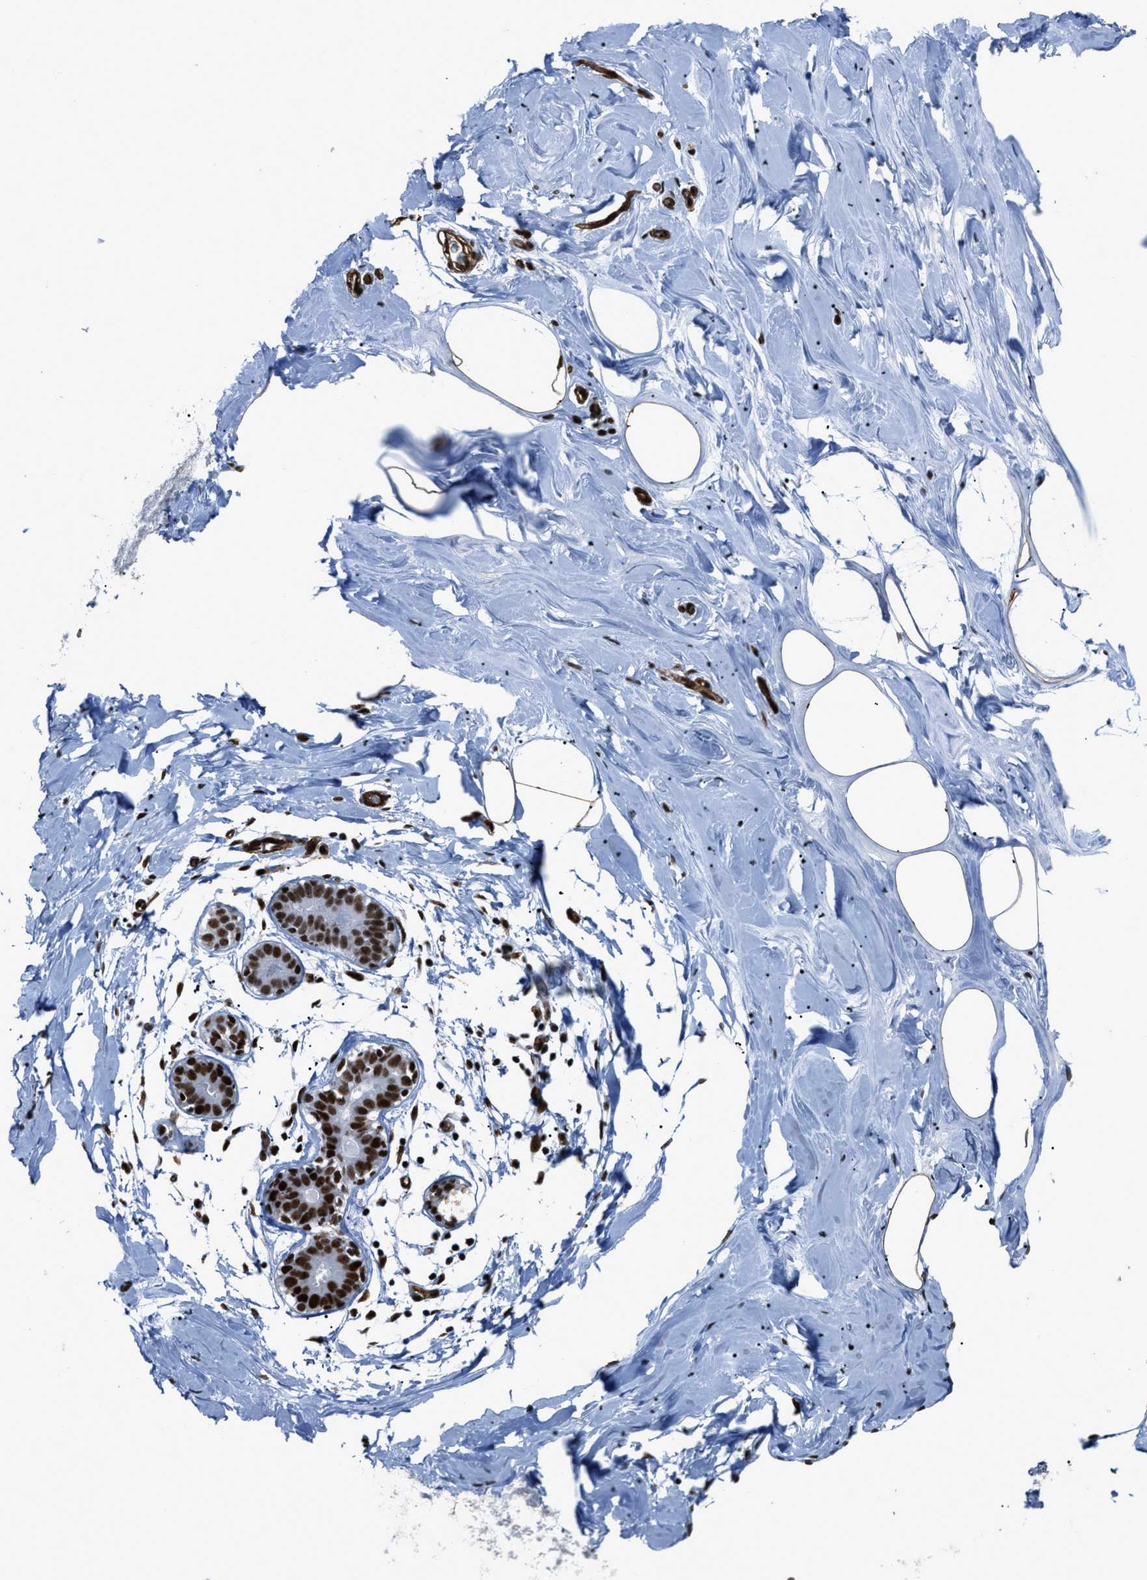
{"staining": {"intensity": "strong", "quantity": ">75%", "location": "cytoplasmic/membranous"}, "tissue": "adipose tissue", "cell_type": "Adipocytes", "image_type": "normal", "snomed": [{"axis": "morphology", "description": "Normal tissue, NOS"}, {"axis": "morphology", "description": "Fibrosis, NOS"}, {"axis": "topography", "description": "Breast"}, {"axis": "topography", "description": "Adipose tissue"}], "caption": "High-power microscopy captured an immunohistochemistry histopathology image of benign adipose tissue, revealing strong cytoplasmic/membranous staining in approximately >75% of adipocytes. (Stains: DAB in brown, nuclei in blue, Microscopy: brightfield microscopy at high magnification).", "gene": "DDX5", "patient": {"sex": "female", "age": 39}}